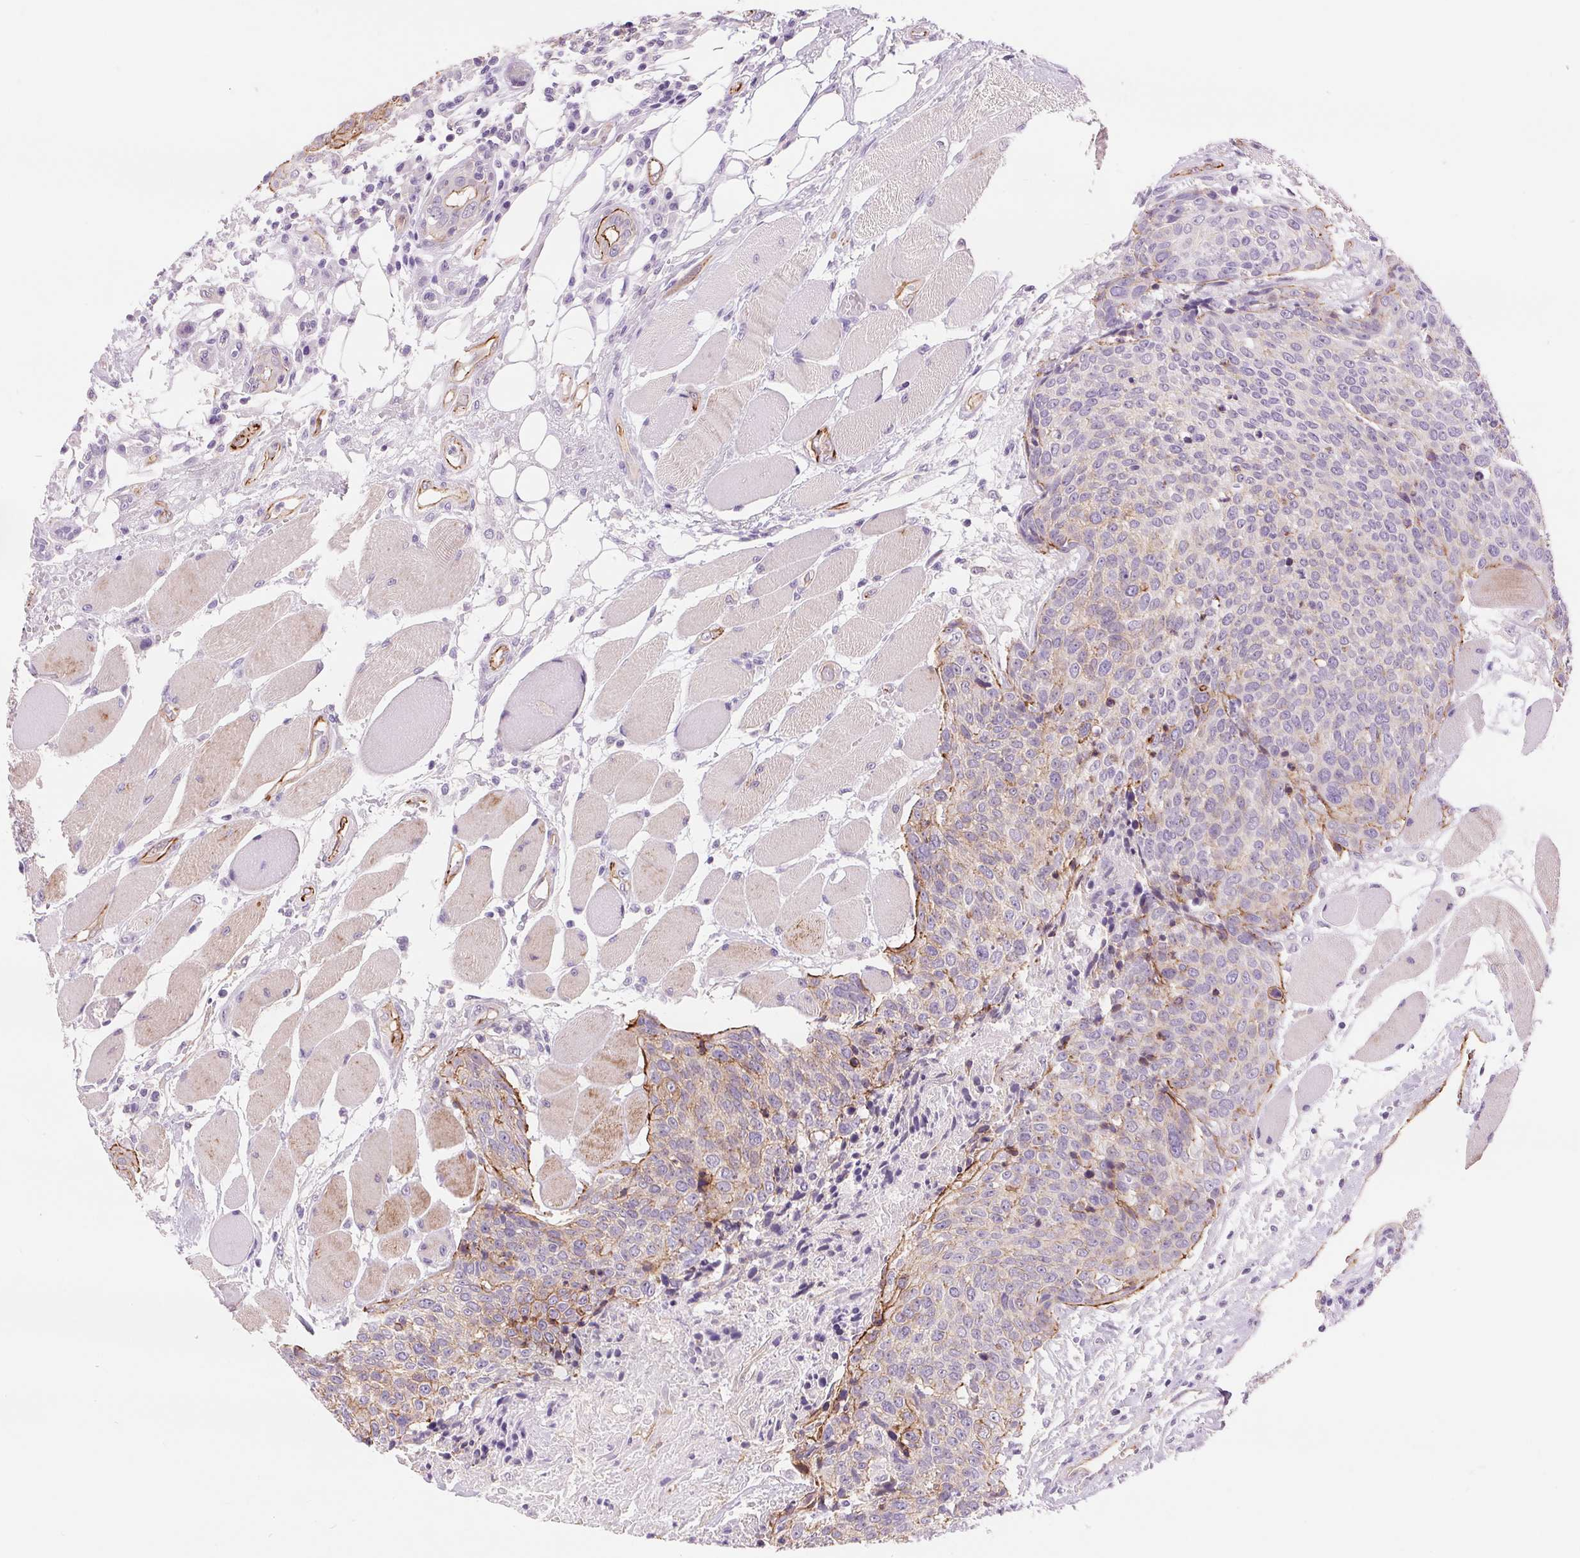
{"staining": {"intensity": "moderate", "quantity": "<25%", "location": "cytoplasmic/membranous"}, "tissue": "head and neck cancer", "cell_type": "Tumor cells", "image_type": "cancer", "snomed": [{"axis": "morphology", "description": "Squamous cell carcinoma, NOS"}, {"axis": "topography", "description": "Oral tissue"}, {"axis": "topography", "description": "Head-Neck"}], "caption": "About <25% of tumor cells in head and neck cancer (squamous cell carcinoma) exhibit moderate cytoplasmic/membranous protein staining as visualized by brown immunohistochemical staining.", "gene": "DIXDC1", "patient": {"sex": "male", "age": 64}}